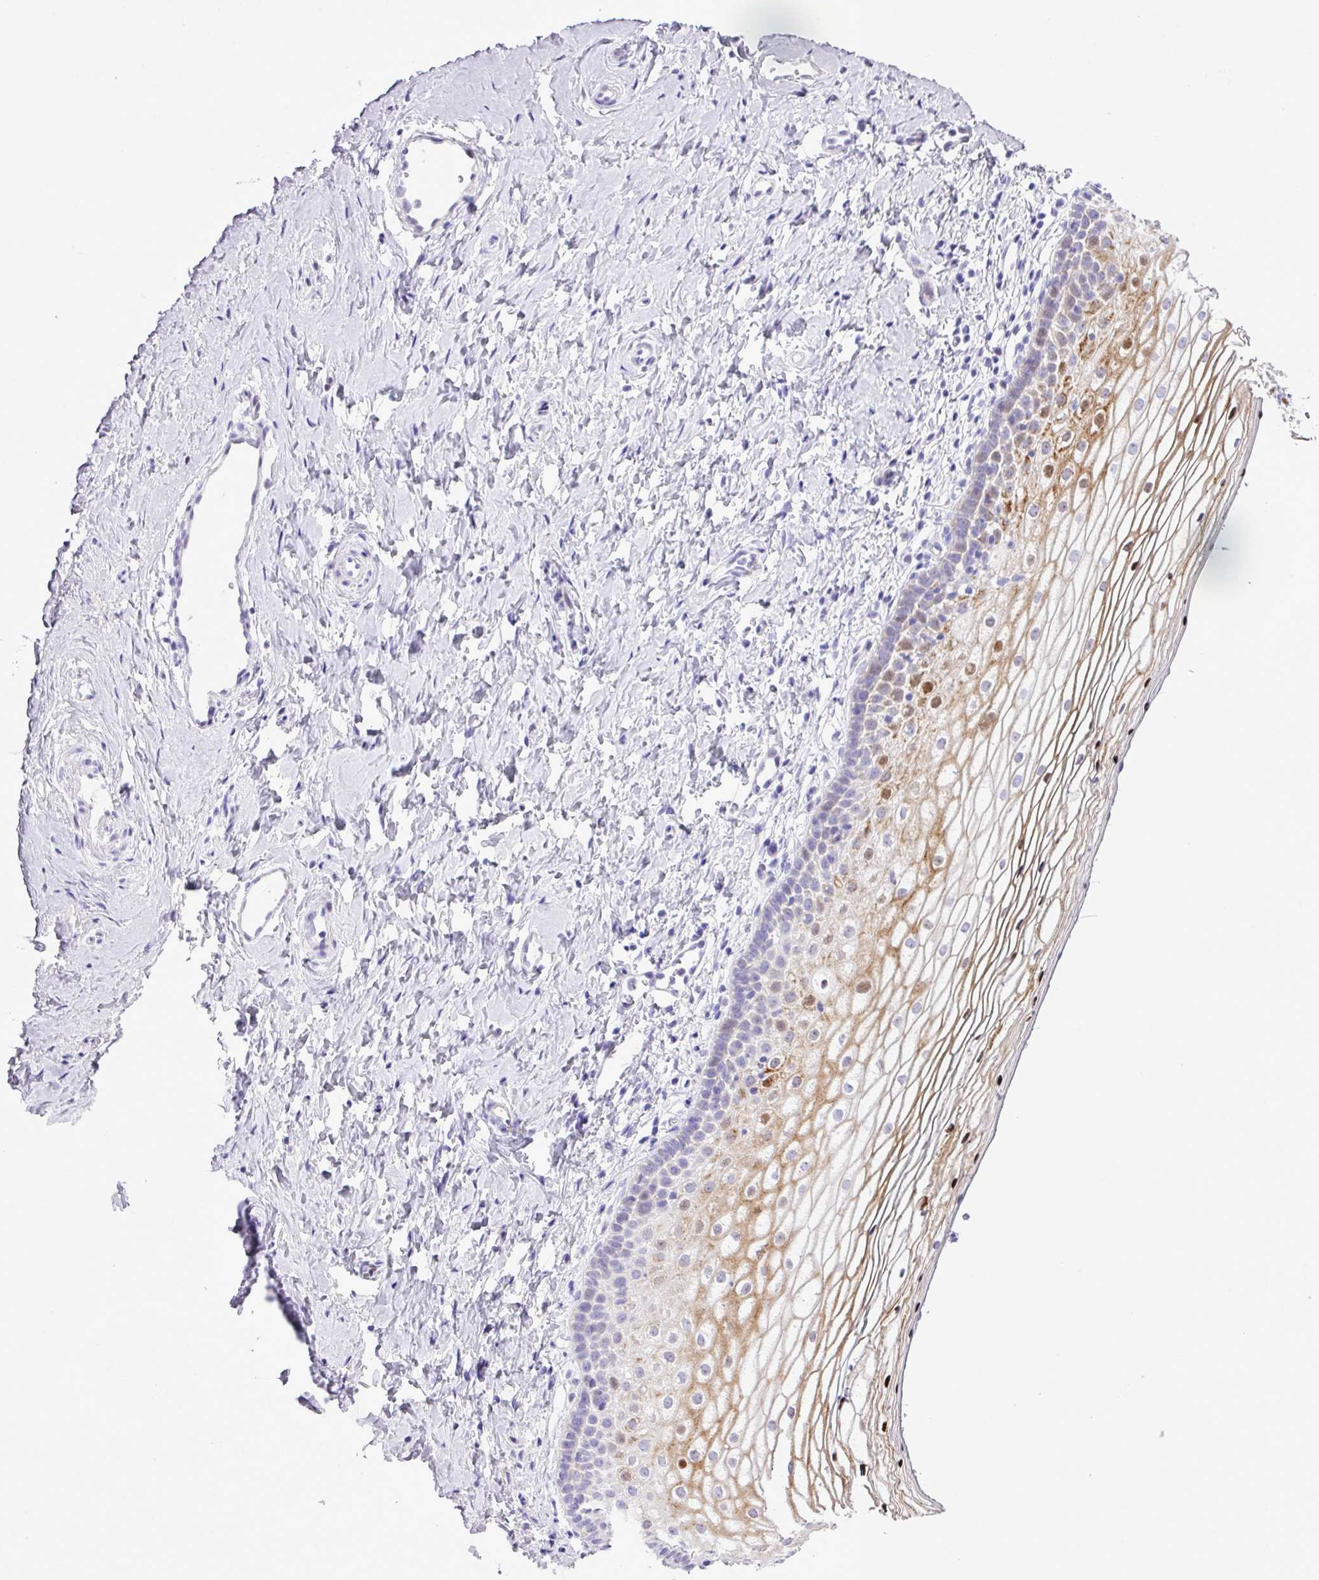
{"staining": {"intensity": "moderate", "quantity": "<25%", "location": "cytoplasmic/membranous,nuclear"}, "tissue": "vagina", "cell_type": "Squamous epithelial cells", "image_type": "normal", "snomed": [{"axis": "morphology", "description": "Normal tissue, NOS"}, {"axis": "topography", "description": "Vagina"}], "caption": "Unremarkable vagina exhibits moderate cytoplasmic/membranous,nuclear expression in approximately <25% of squamous epithelial cells (brown staining indicates protein expression, while blue staining denotes nuclei)..", "gene": "RCAN2", "patient": {"sex": "female", "age": 56}}